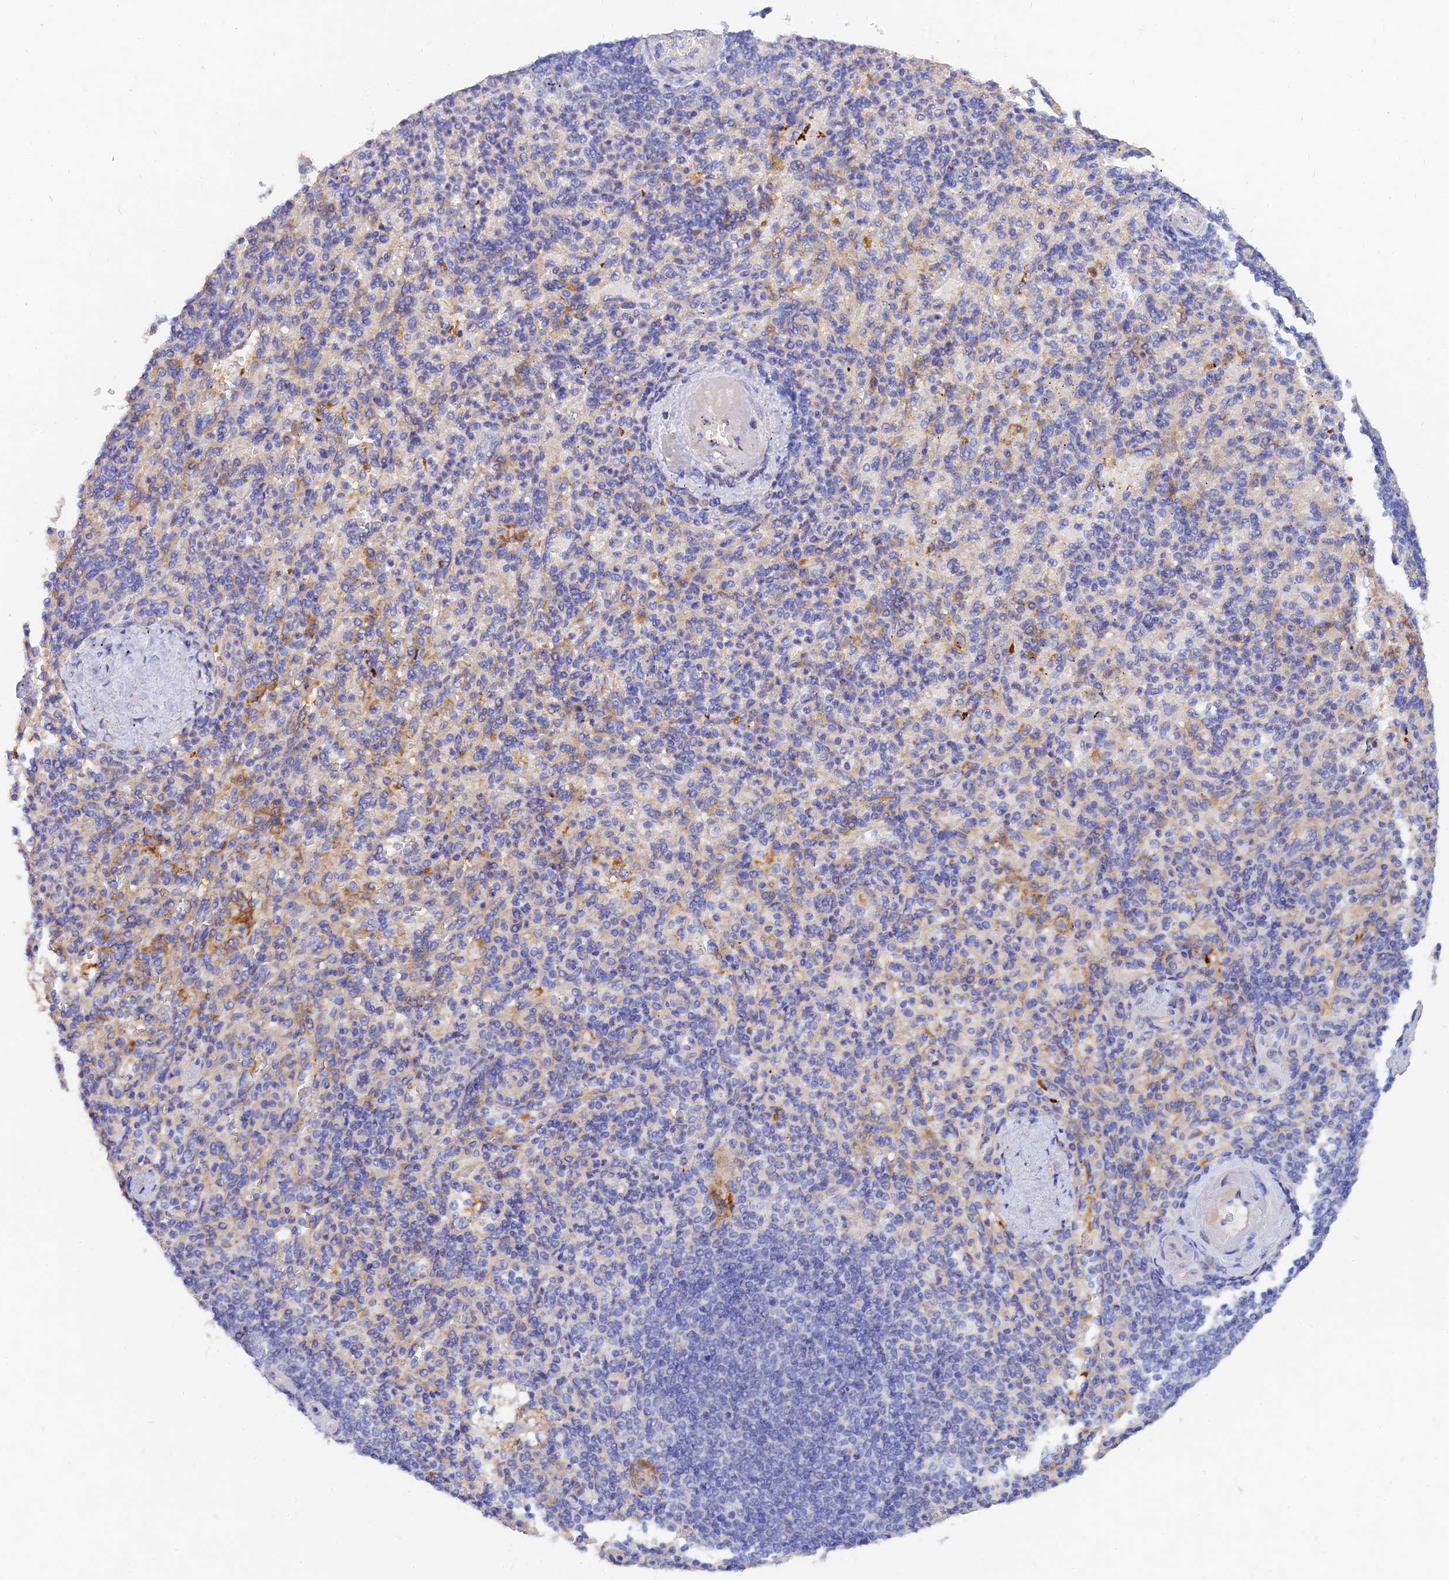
{"staining": {"intensity": "negative", "quantity": "none", "location": "none"}, "tissue": "spleen", "cell_type": "Cells in red pulp", "image_type": "normal", "snomed": [{"axis": "morphology", "description": "Normal tissue, NOS"}, {"axis": "topography", "description": "Spleen"}], "caption": "DAB (3,3'-diaminobenzidine) immunohistochemical staining of unremarkable spleen displays no significant staining in cells in red pulp.", "gene": "MROH1", "patient": {"sex": "female", "age": 74}}